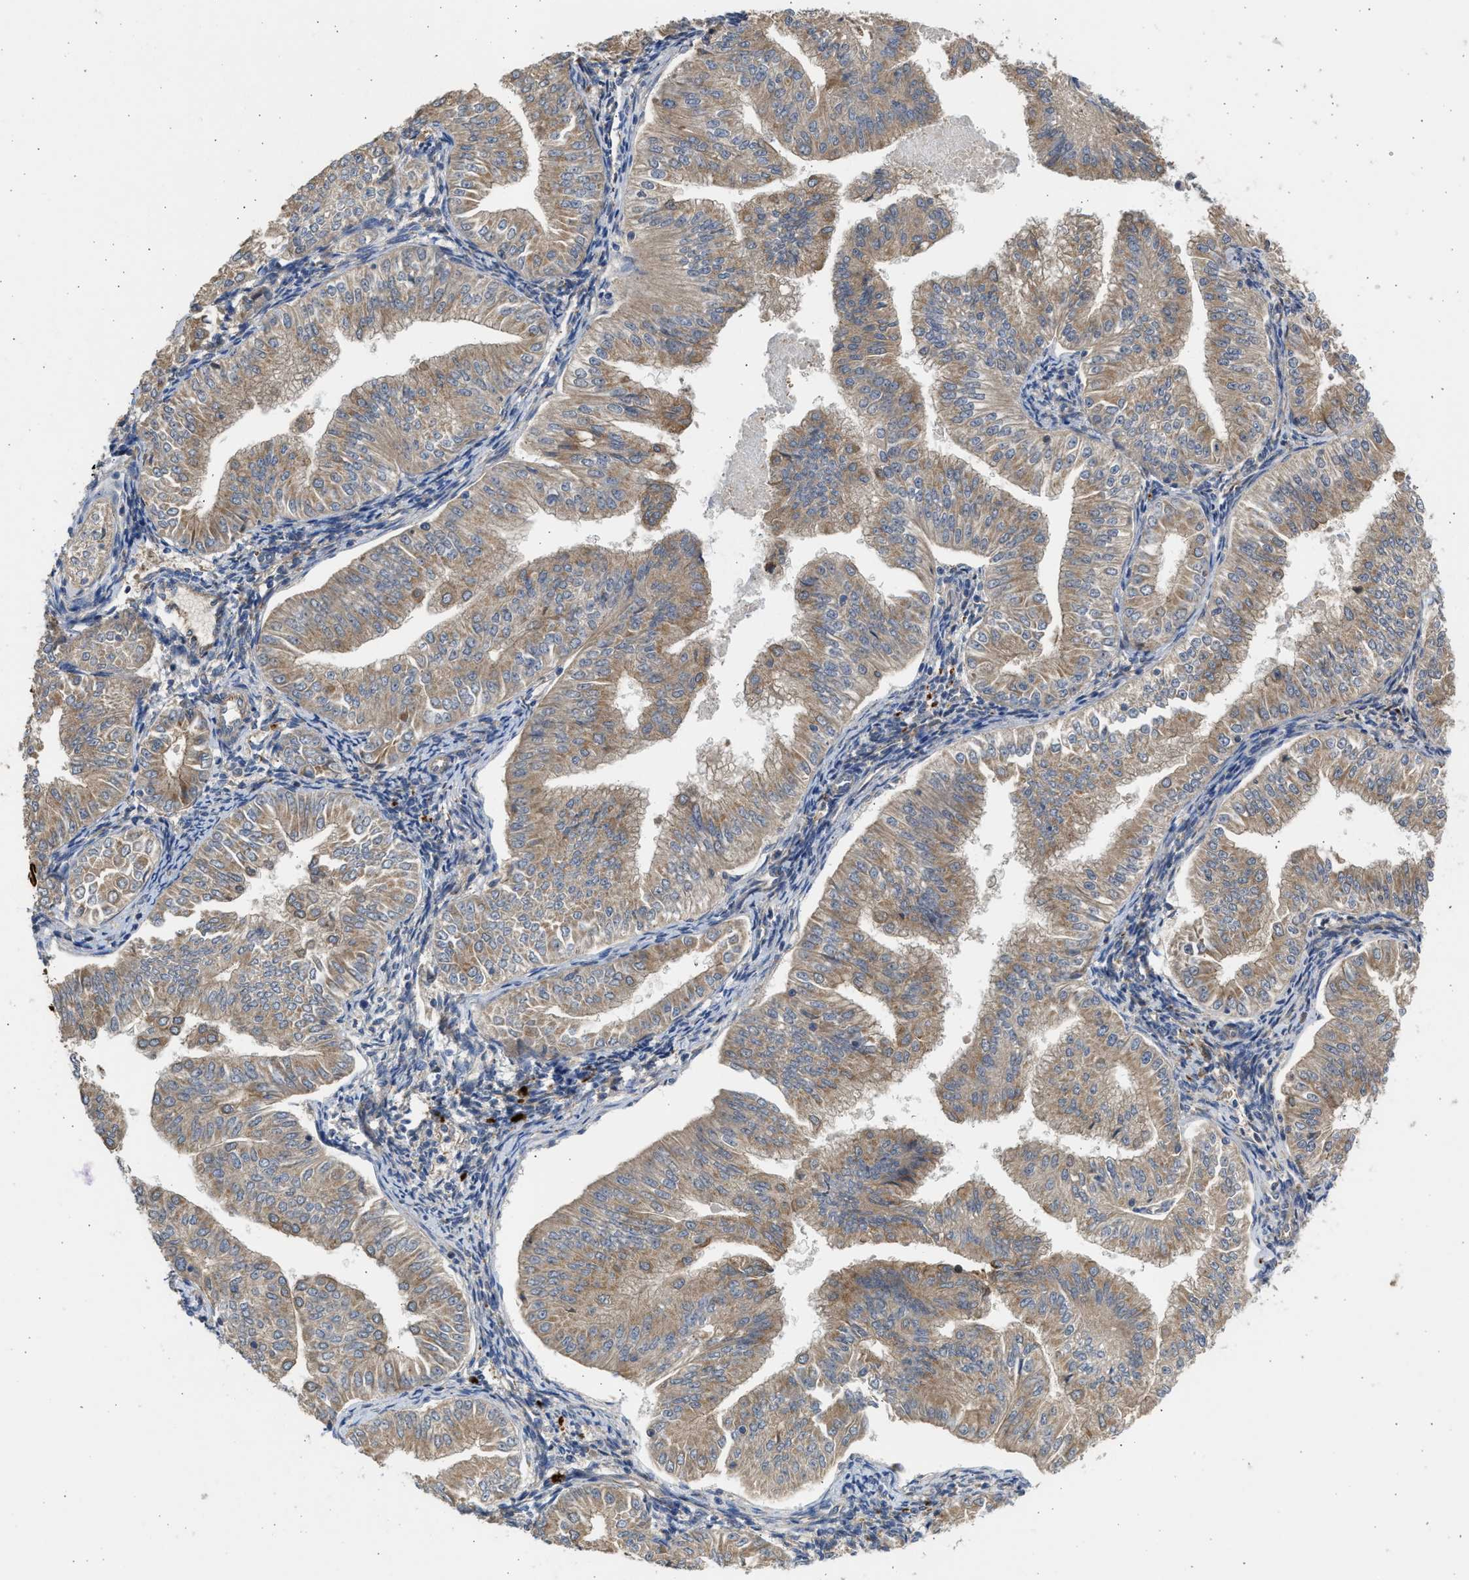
{"staining": {"intensity": "moderate", "quantity": ">75%", "location": "cytoplasmic/membranous"}, "tissue": "endometrial cancer", "cell_type": "Tumor cells", "image_type": "cancer", "snomed": [{"axis": "morphology", "description": "Normal tissue, NOS"}, {"axis": "morphology", "description": "Adenocarcinoma, NOS"}, {"axis": "topography", "description": "Endometrium"}], "caption": "Human endometrial cancer stained with a protein marker displays moderate staining in tumor cells.", "gene": "CSRNP2", "patient": {"sex": "female", "age": 53}}